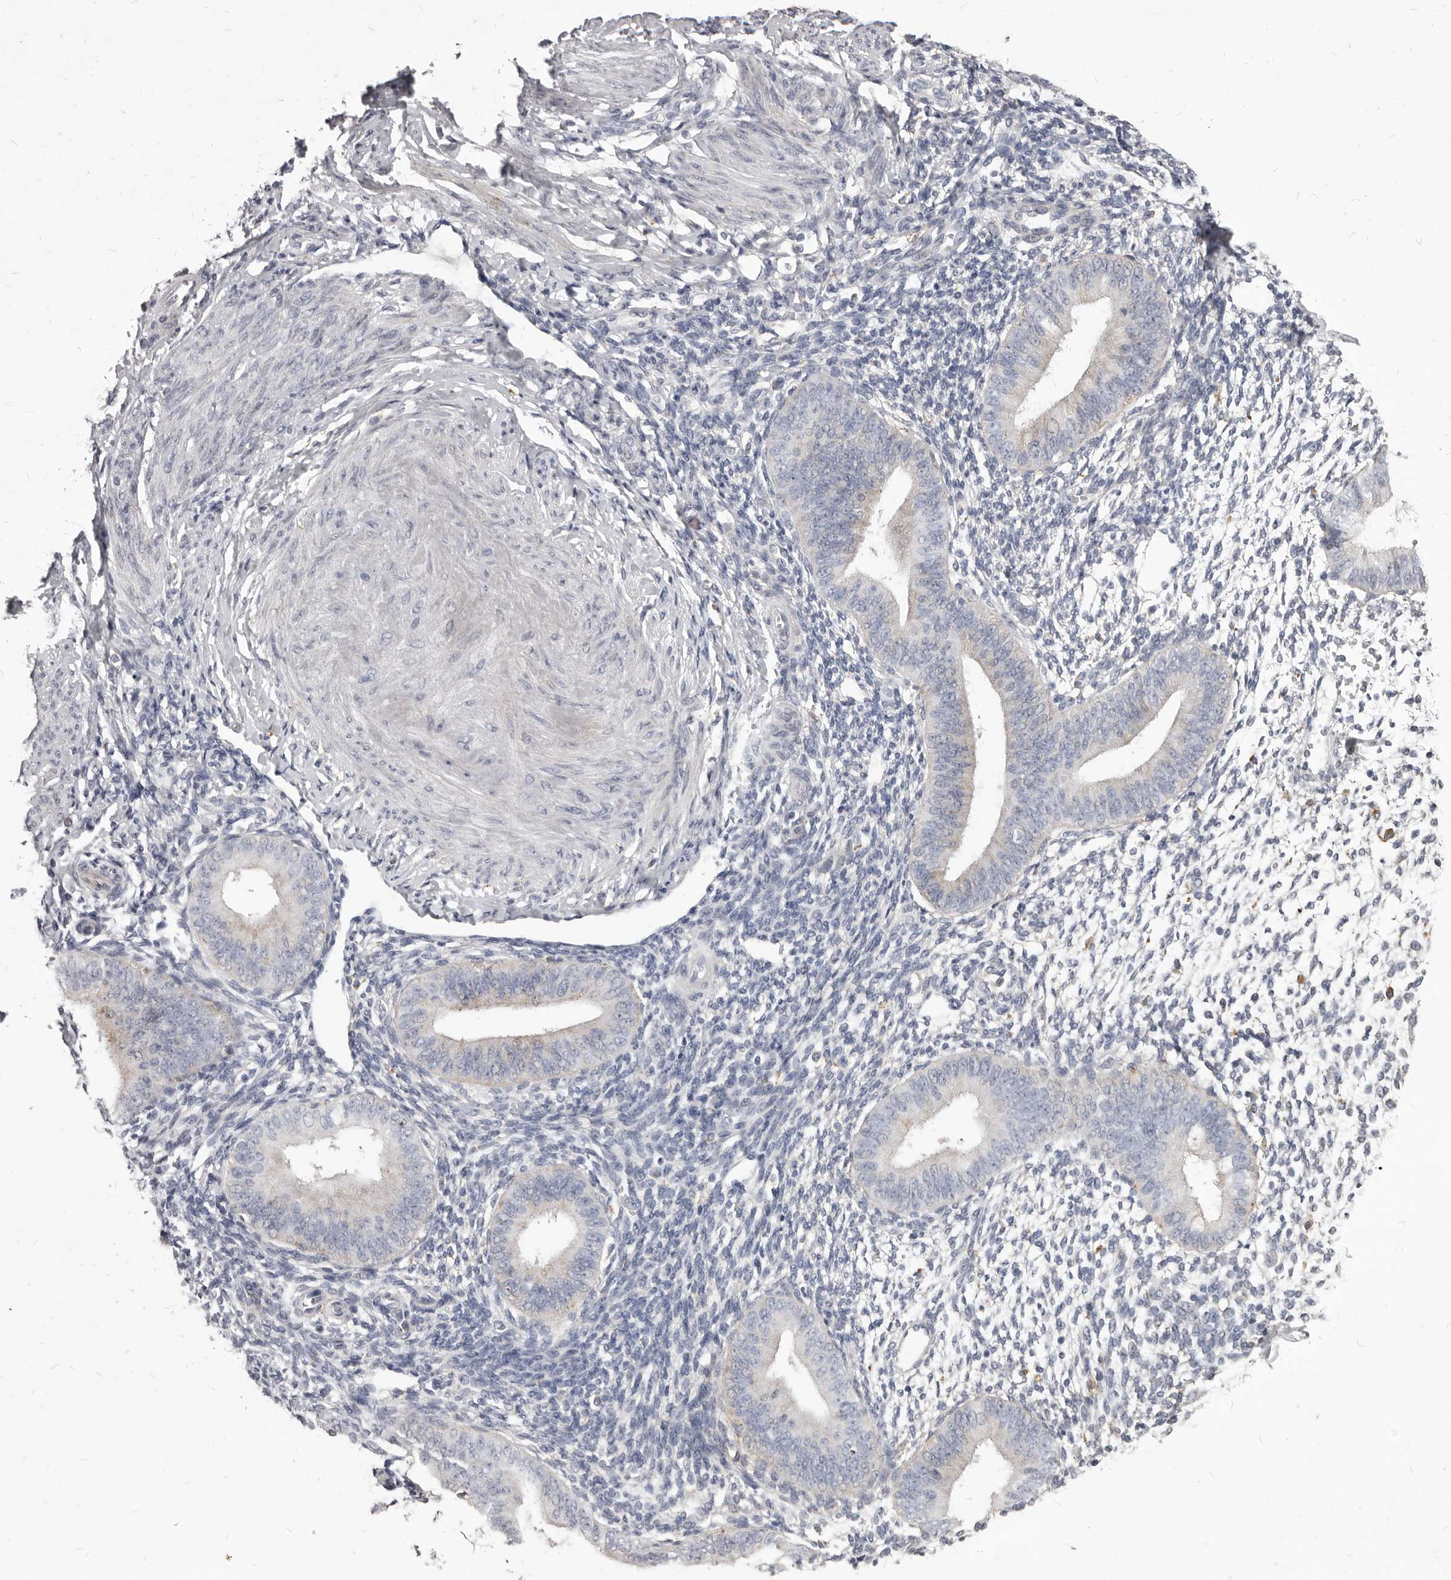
{"staining": {"intensity": "negative", "quantity": "none", "location": "none"}, "tissue": "endometrium", "cell_type": "Cells in endometrial stroma", "image_type": "normal", "snomed": [{"axis": "morphology", "description": "Normal tissue, NOS"}, {"axis": "topography", "description": "Uterus"}, {"axis": "topography", "description": "Endometrium"}], "caption": "A high-resolution micrograph shows immunohistochemistry (IHC) staining of unremarkable endometrium, which demonstrates no significant positivity in cells in endometrial stroma.", "gene": "PI4K2A", "patient": {"sex": "female", "age": 48}}